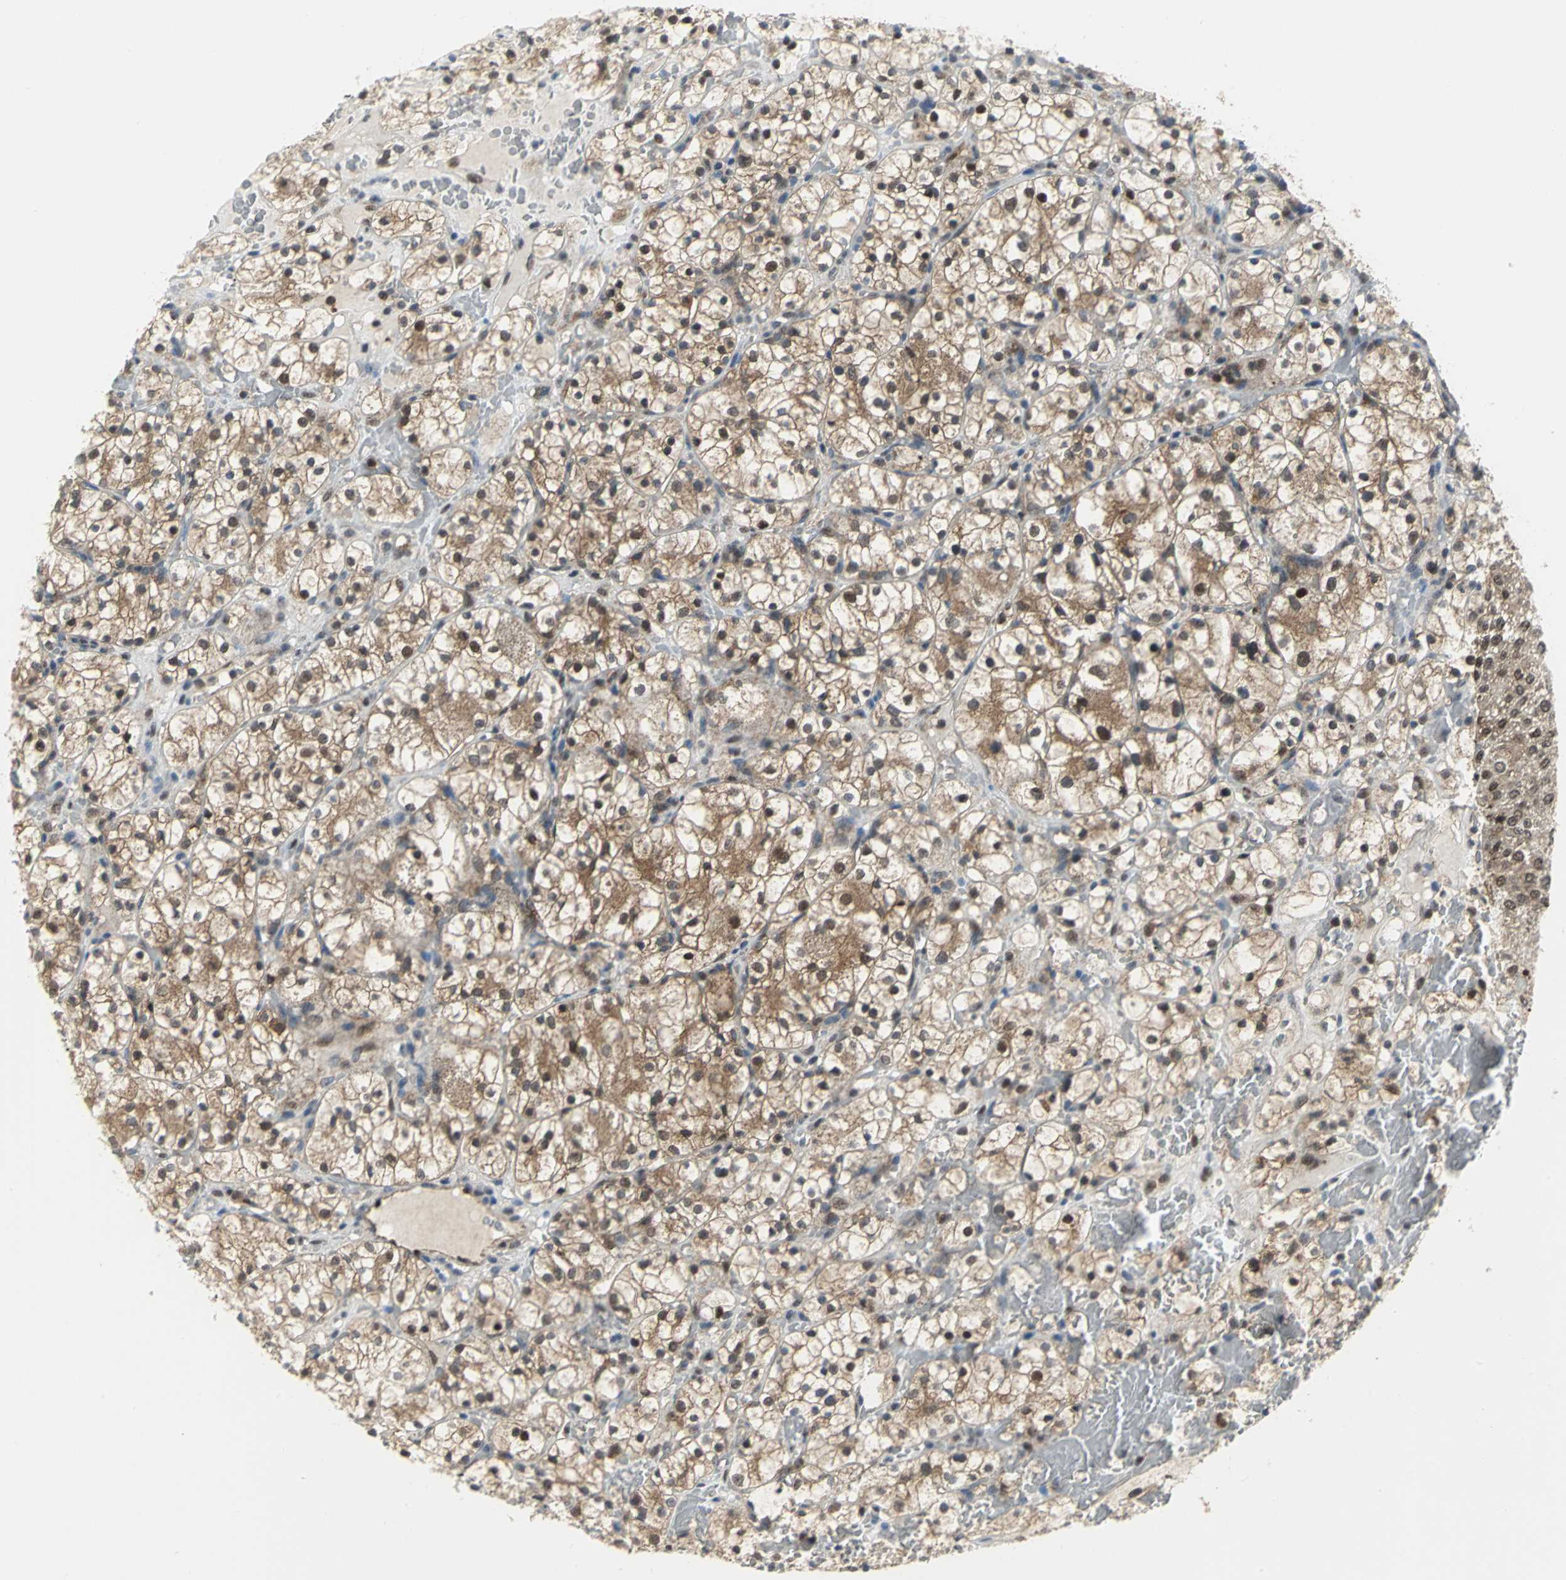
{"staining": {"intensity": "moderate", "quantity": "25%-75%", "location": "cytoplasmic/membranous"}, "tissue": "renal cancer", "cell_type": "Tumor cells", "image_type": "cancer", "snomed": [{"axis": "morphology", "description": "Adenocarcinoma, NOS"}, {"axis": "topography", "description": "Kidney"}], "caption": "Immunohistochemistry (IHC) staining of renal cancer (adenocarcinoma), which demonstrates medium levels of moderate cytoplasmic/membranous expression in about 25%-75% of tumor cells indicating moderate cytoplasmic/membranous protein positivity. The staining was performed using DAB (brown) for protein detection and nuclei were counterstained in hematoxylin (blue).", "gene": "PSMA4", "patient": {"sex": "female", "age": 60}}